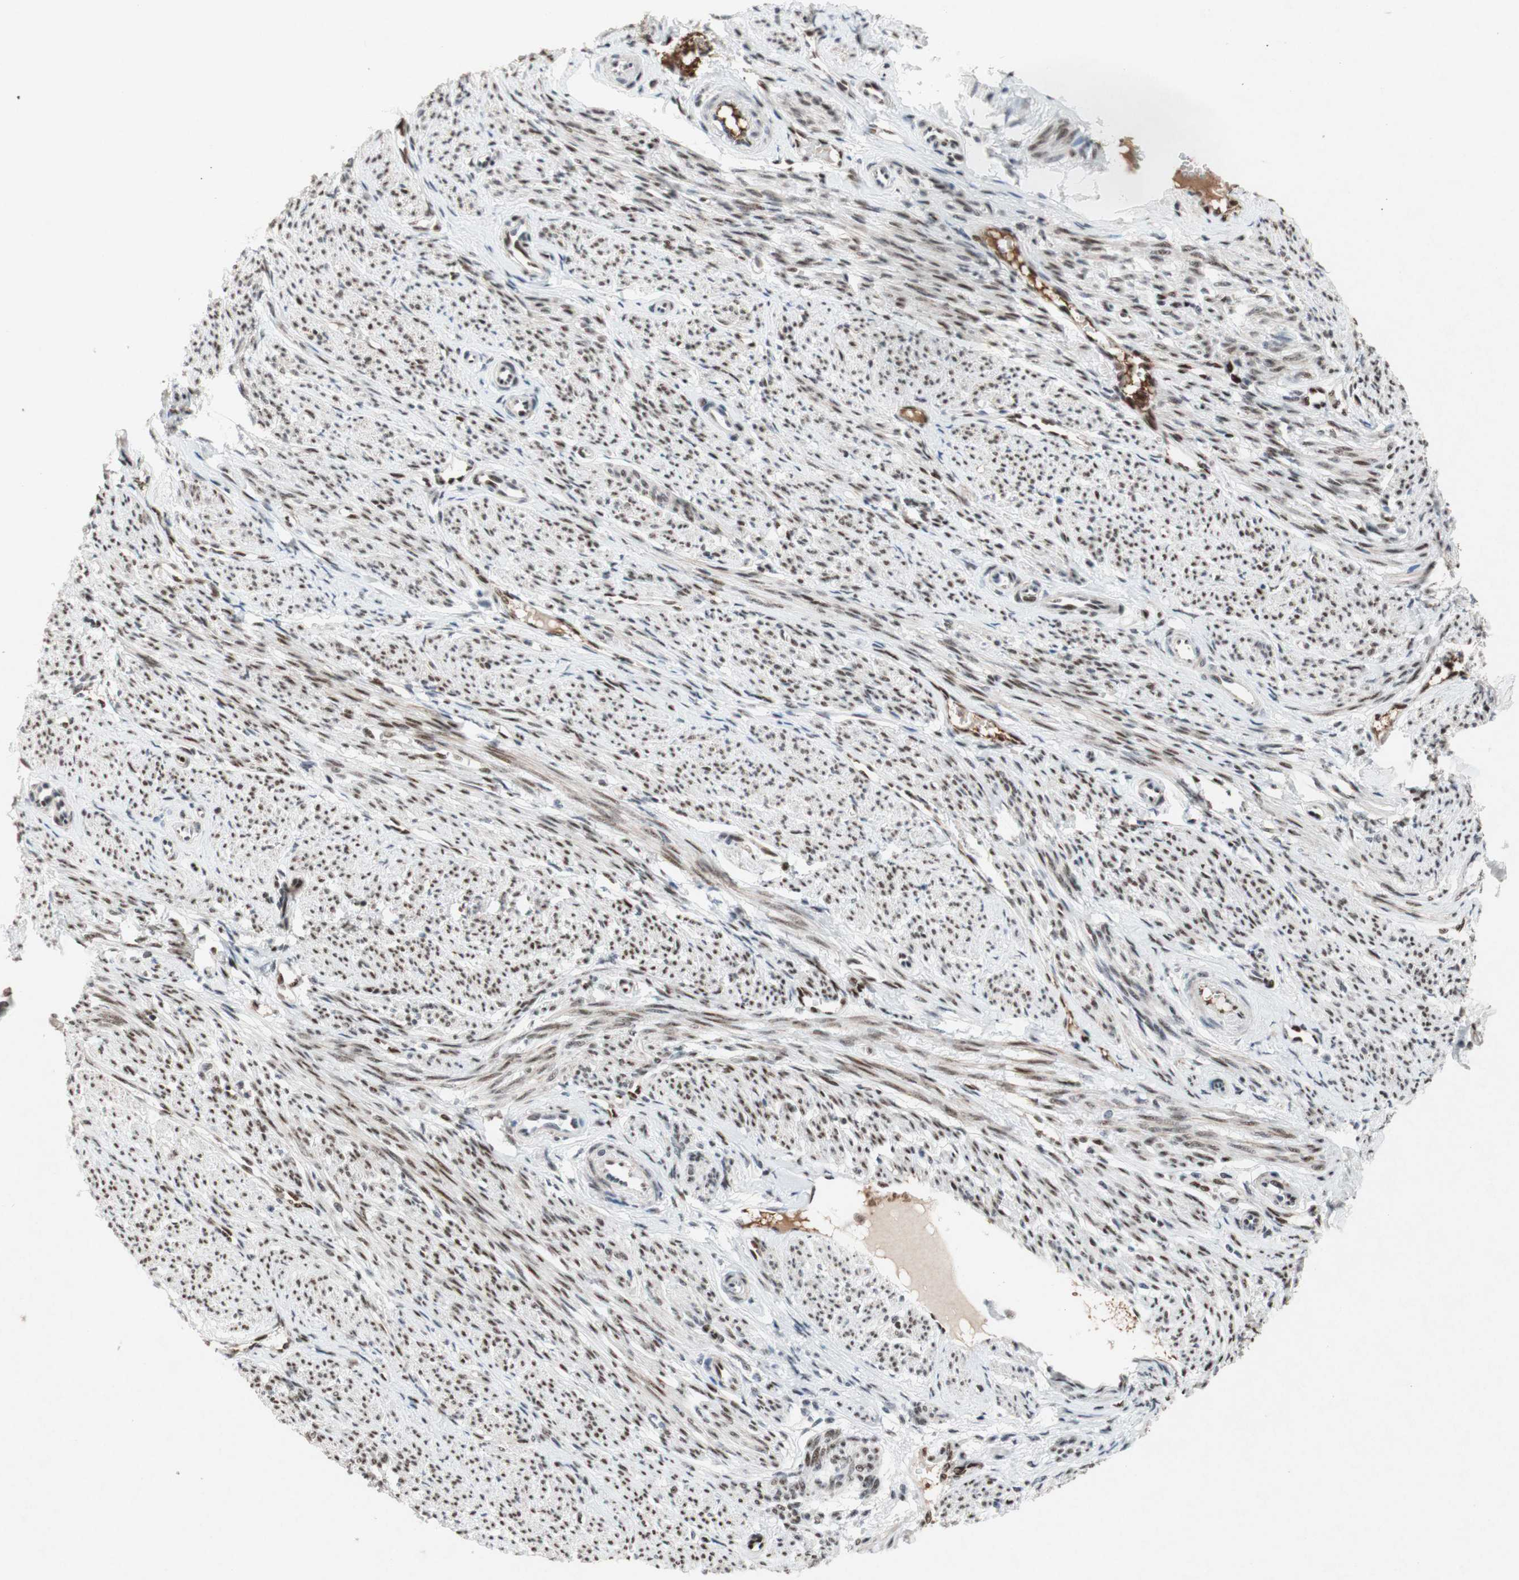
{"staining": {"intensity": "moderate", "quantity": ">75%", "location": "cytoplasmic/membranous,nuclear"}, "tissue": "smooth muscle", "cell_type": "Smooth muscle cells", "image_type": "normal", "snomed": [{"axis": "morphology", "description": "Normal tissue, NOS"}, {"axis": "topography", "description": "Smooth muscle"}], "caption": "The micrograph displays a brown stain indicating the presence of a protein in the cytoplasmic/membranous,nuclear of smooth muscle cells in smooth muscle. (DAB = brown stain, brightfield microscopy at high magnification).", "gene": "TLE1", "patient": {"sex": "female", "age": 65}}